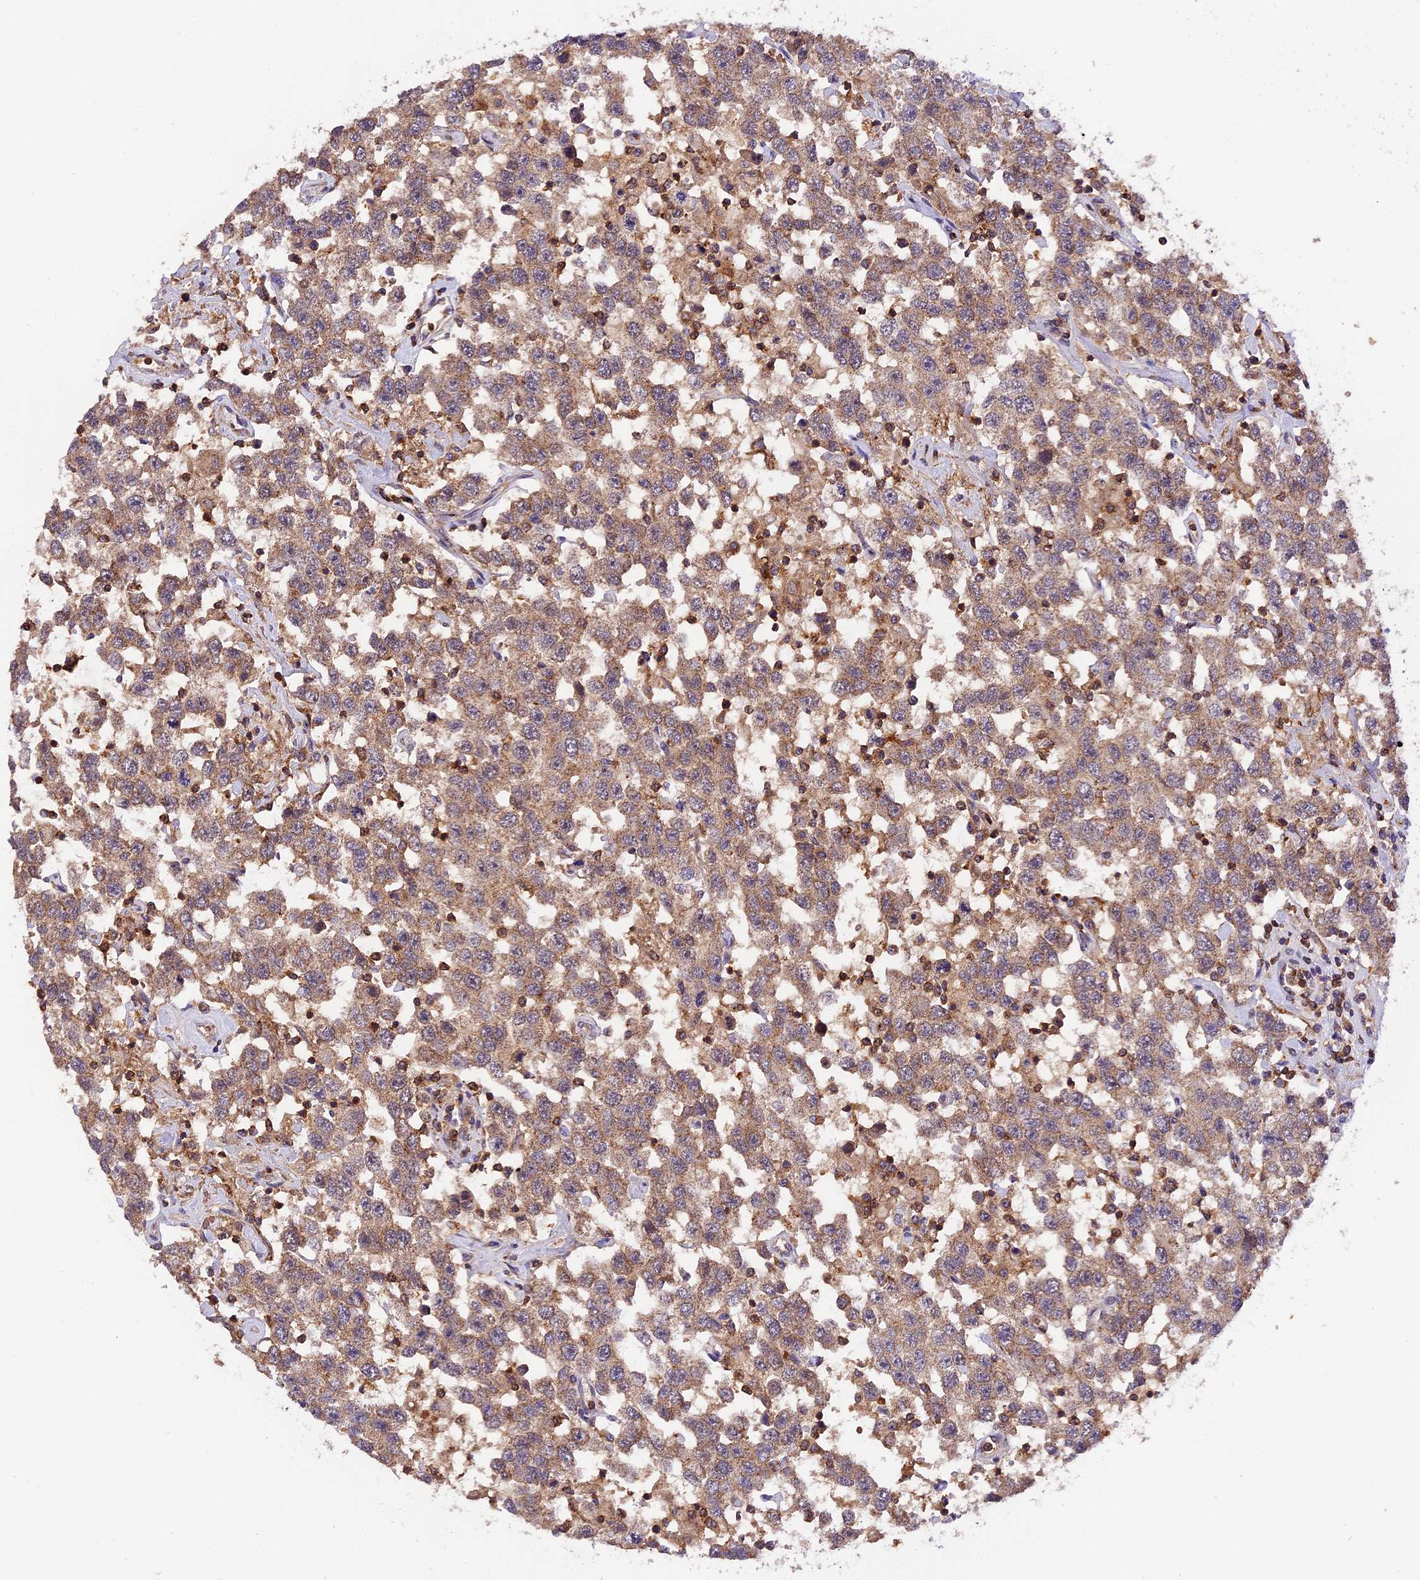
{"staining": {"intensity": "weak", "quantity": ">75%", "location": "cytoplasmic/membranous"}, "tissue": "testis cancer", "cell_type": "Tumor cells", "image_type": "cancer", "snomed": [{"axis": "morphology", "description": "Seminoma, NOS"}, {"axis": "topography", "description": "Testis"}], "caption": "Seminoma (testis) was stained to show a protein in brown. There is low levels of weak cytoplasmic/membranous expression in approximately >75% of tumor cells.", "gene": "PEX3", "patient": {"sex": "male", "age": 41}}